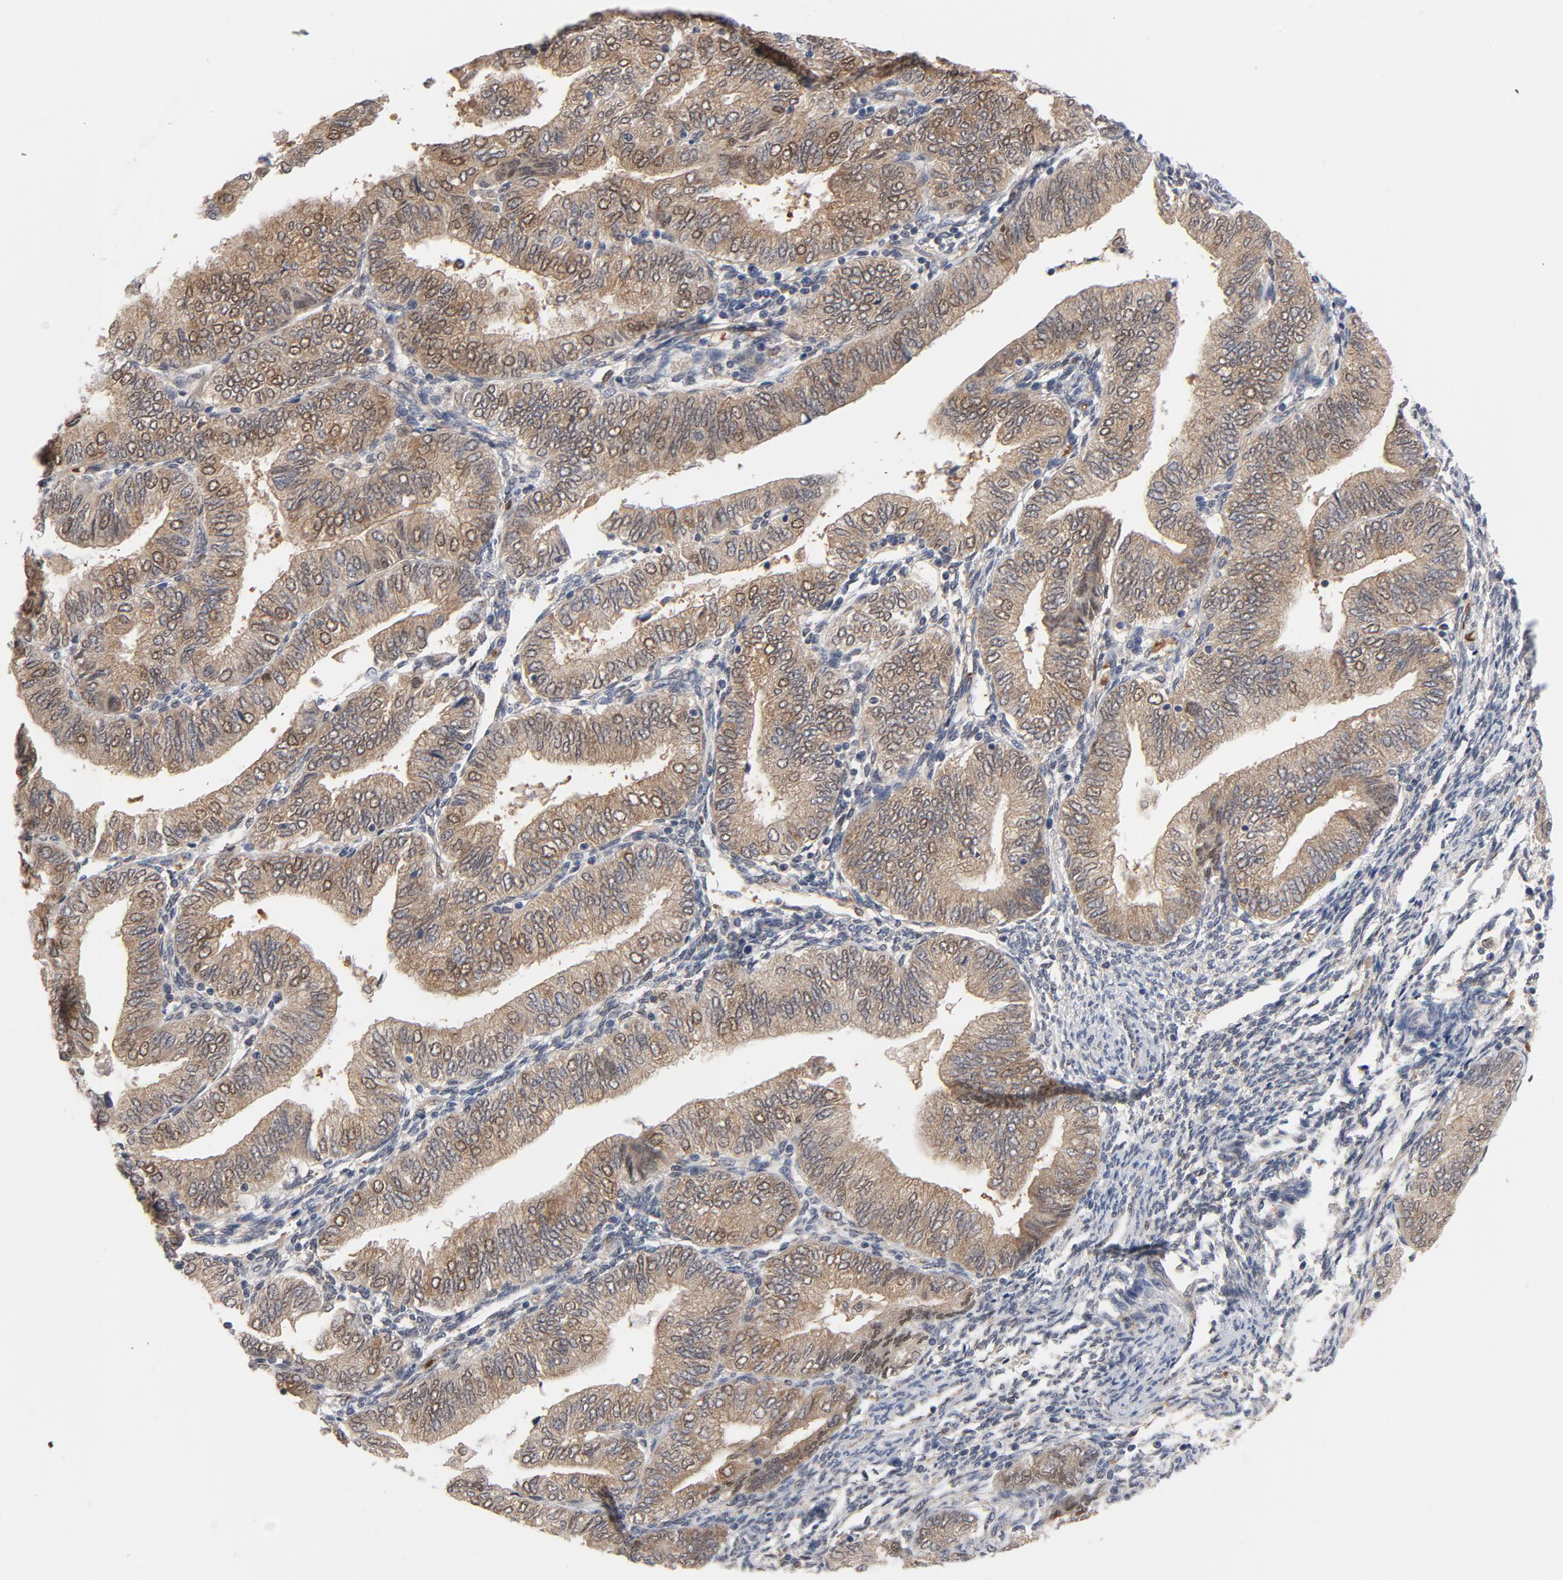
{"staining": {"intensity": "moderate", "quantity": ">75%", "location": "cytoplasmic/membranous,nuclear"}, "tissue": "endometrial cancer", "cell_type": "Tumor cells", "image_type": "cancer", "snomed": [{"axis": "morphology", "description": "Adenocarcinoma, NOS"}, {"axis": "topography", "description": "Endometrium"}], "caption": "A brown stain shows moderate cytoplasmic/membranous and nuclear staining of a protein in human endometrial adenocarcinoma tumor cells.", "gene": "PRDX1", "patient": {"sex": "female", "age": 51}}